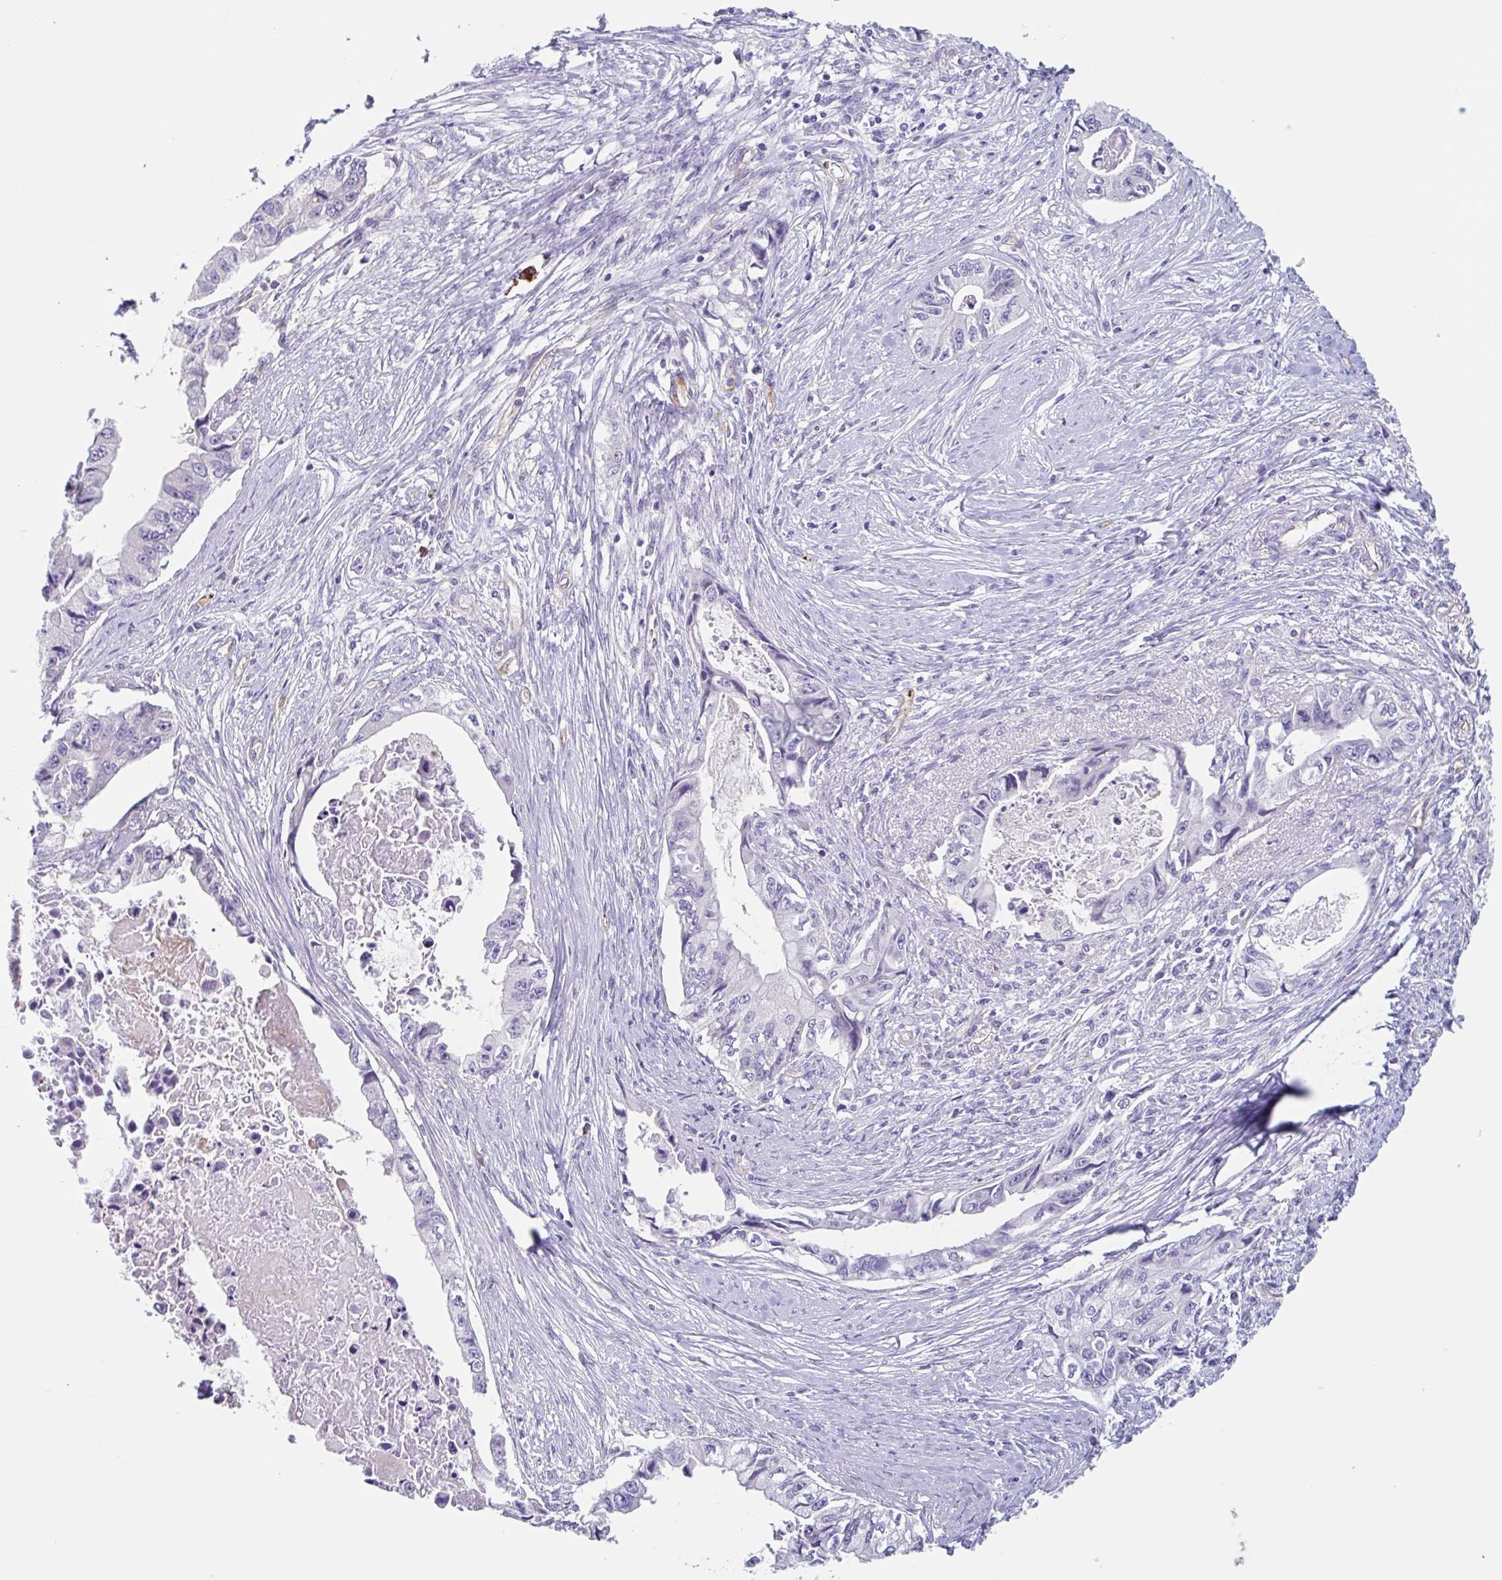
{"staining": {"intensity": "negative", "quantity": "none", "location": "none"}, "tissue": "pancreatic cancer", "cell_type": "Tumor cells", "image_type": "cancer", "snomed": [{"axis": "morphology", "description": "Adenocarcinoma, NOS"}, {"axis": "topography", "description": "Pancreas"}], "caption": "IHC of adenocarcinoma (pancreatic) reveals no expression in tumor cells.", "gene": "EHD4", "patient": {"sex": "male", "age": 66}}